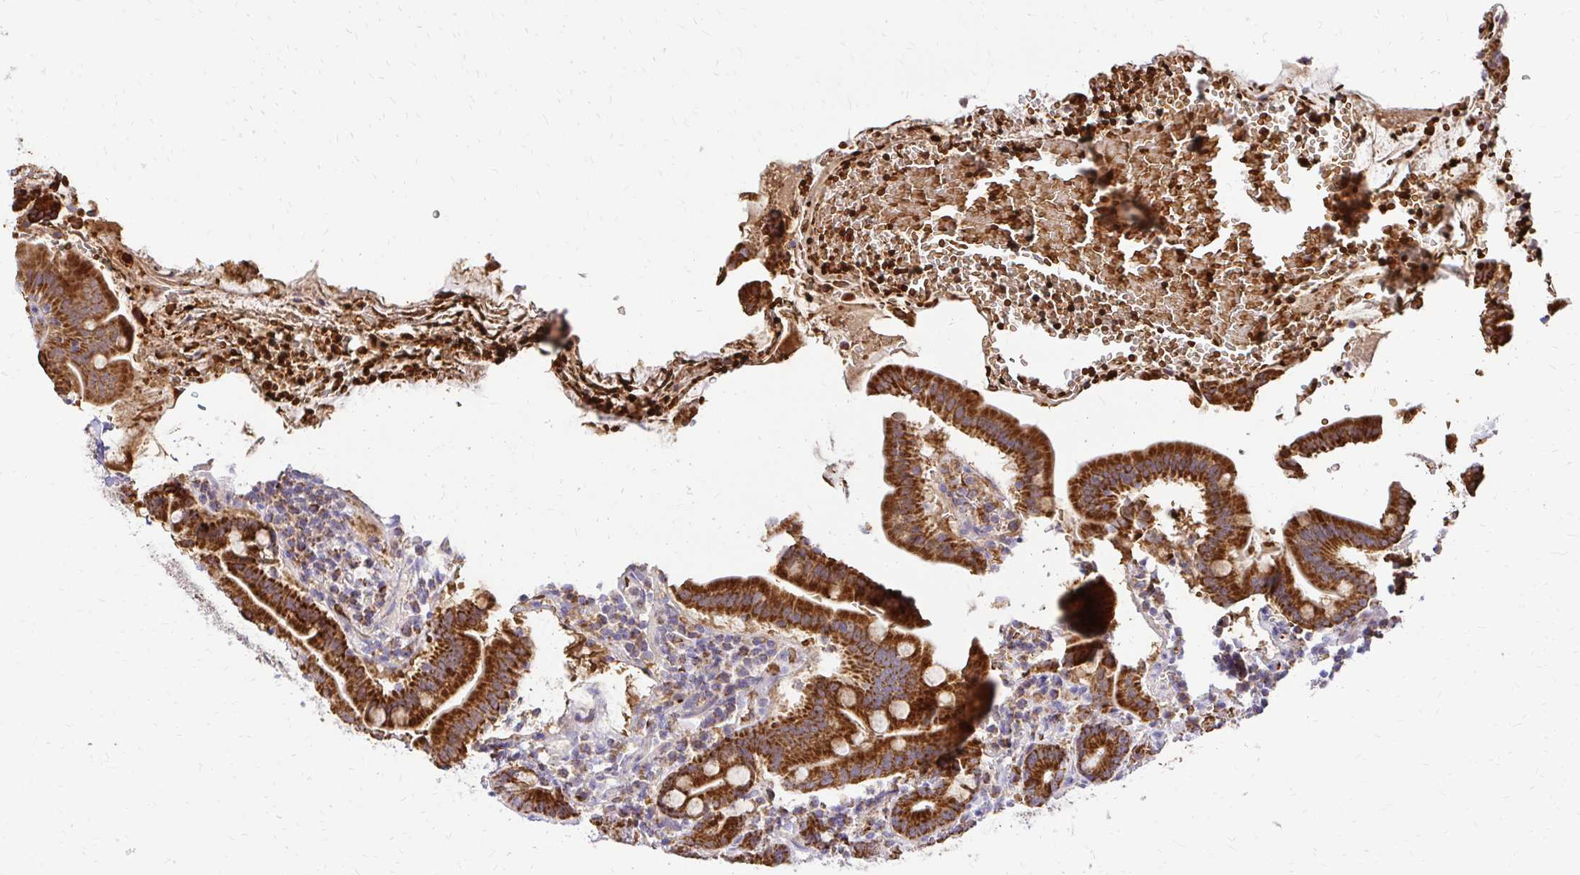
{"staining": {"intensity": "strong", "quantity": ">75%", "location": "cytoplasmic/membranous"}, "tissue": "small intestine", "cell_type": "Glandular cells", "image_type": "normal", "snomed": [{"axis": "morphology", "description": "Normal tissue, NOS"}, {"axis": "topography", "description": "Small intestine"}], "caption": "A high amount of strong cytoplasmic/membranous positivity is identified in approximately >75% of glandular cells in normal small intestine.", "gene": "MRPL13", "patient": {"sex": "male", "age": 26}}